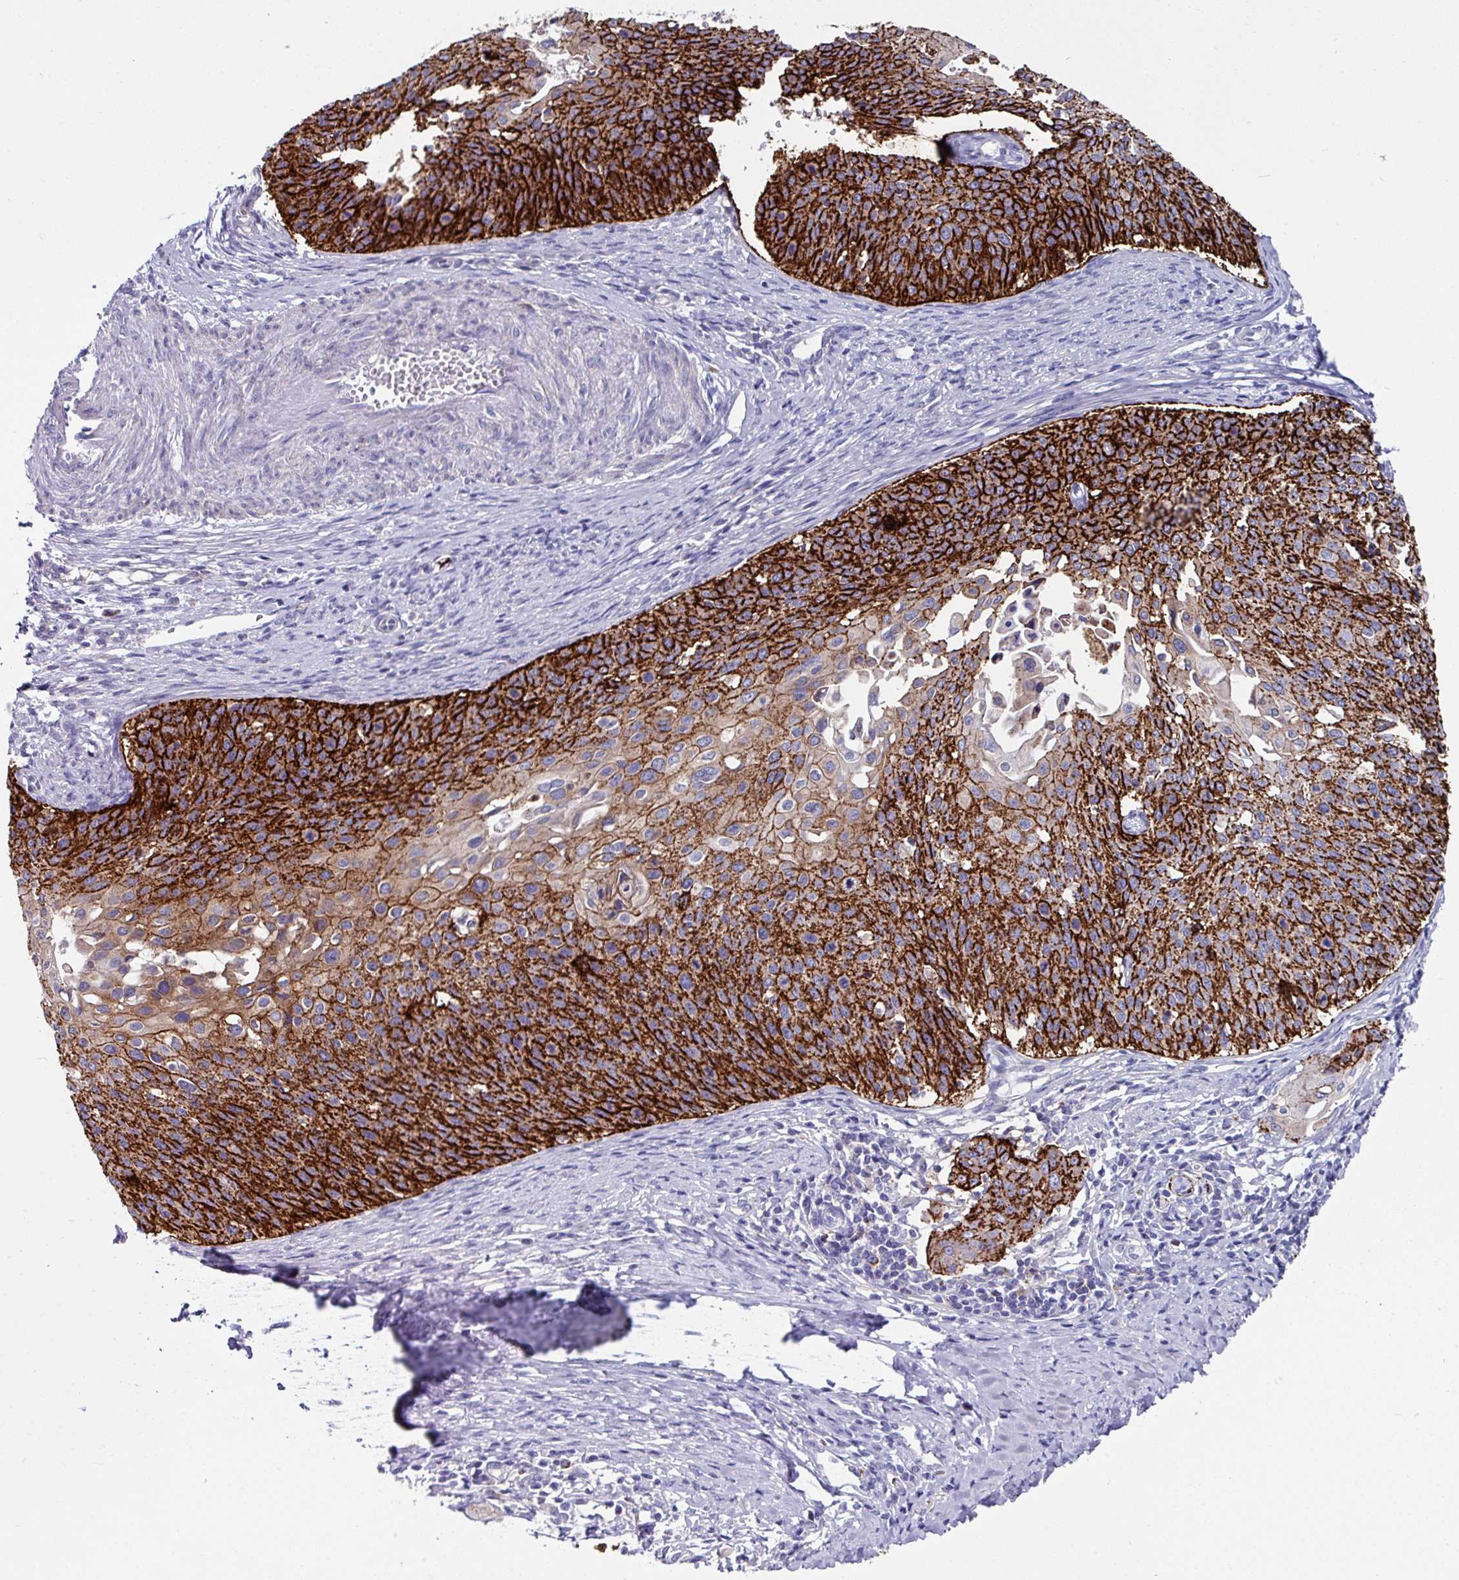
{"staining": {"intensity": "strong", "quantity": ">75%", "location": "cytoplasmic/membranous"}, "tissue": "cervical cancer", "cell_type": "Tumor cells", "image_type": "cancer", "snomed": [{"axis": "morphology", "description": "Squamous cell carcinoma, NOS"}, {"axis": "topography", "description": "Cervix"}], "caption": "Human cervical cancer stained for a protein (brown) exhibits strong cytoplasmic/membranous positive positivity in about >75% of tumor cells.", "gene": "CLDN1", "patient": {"sex": "female", "age": 44}}